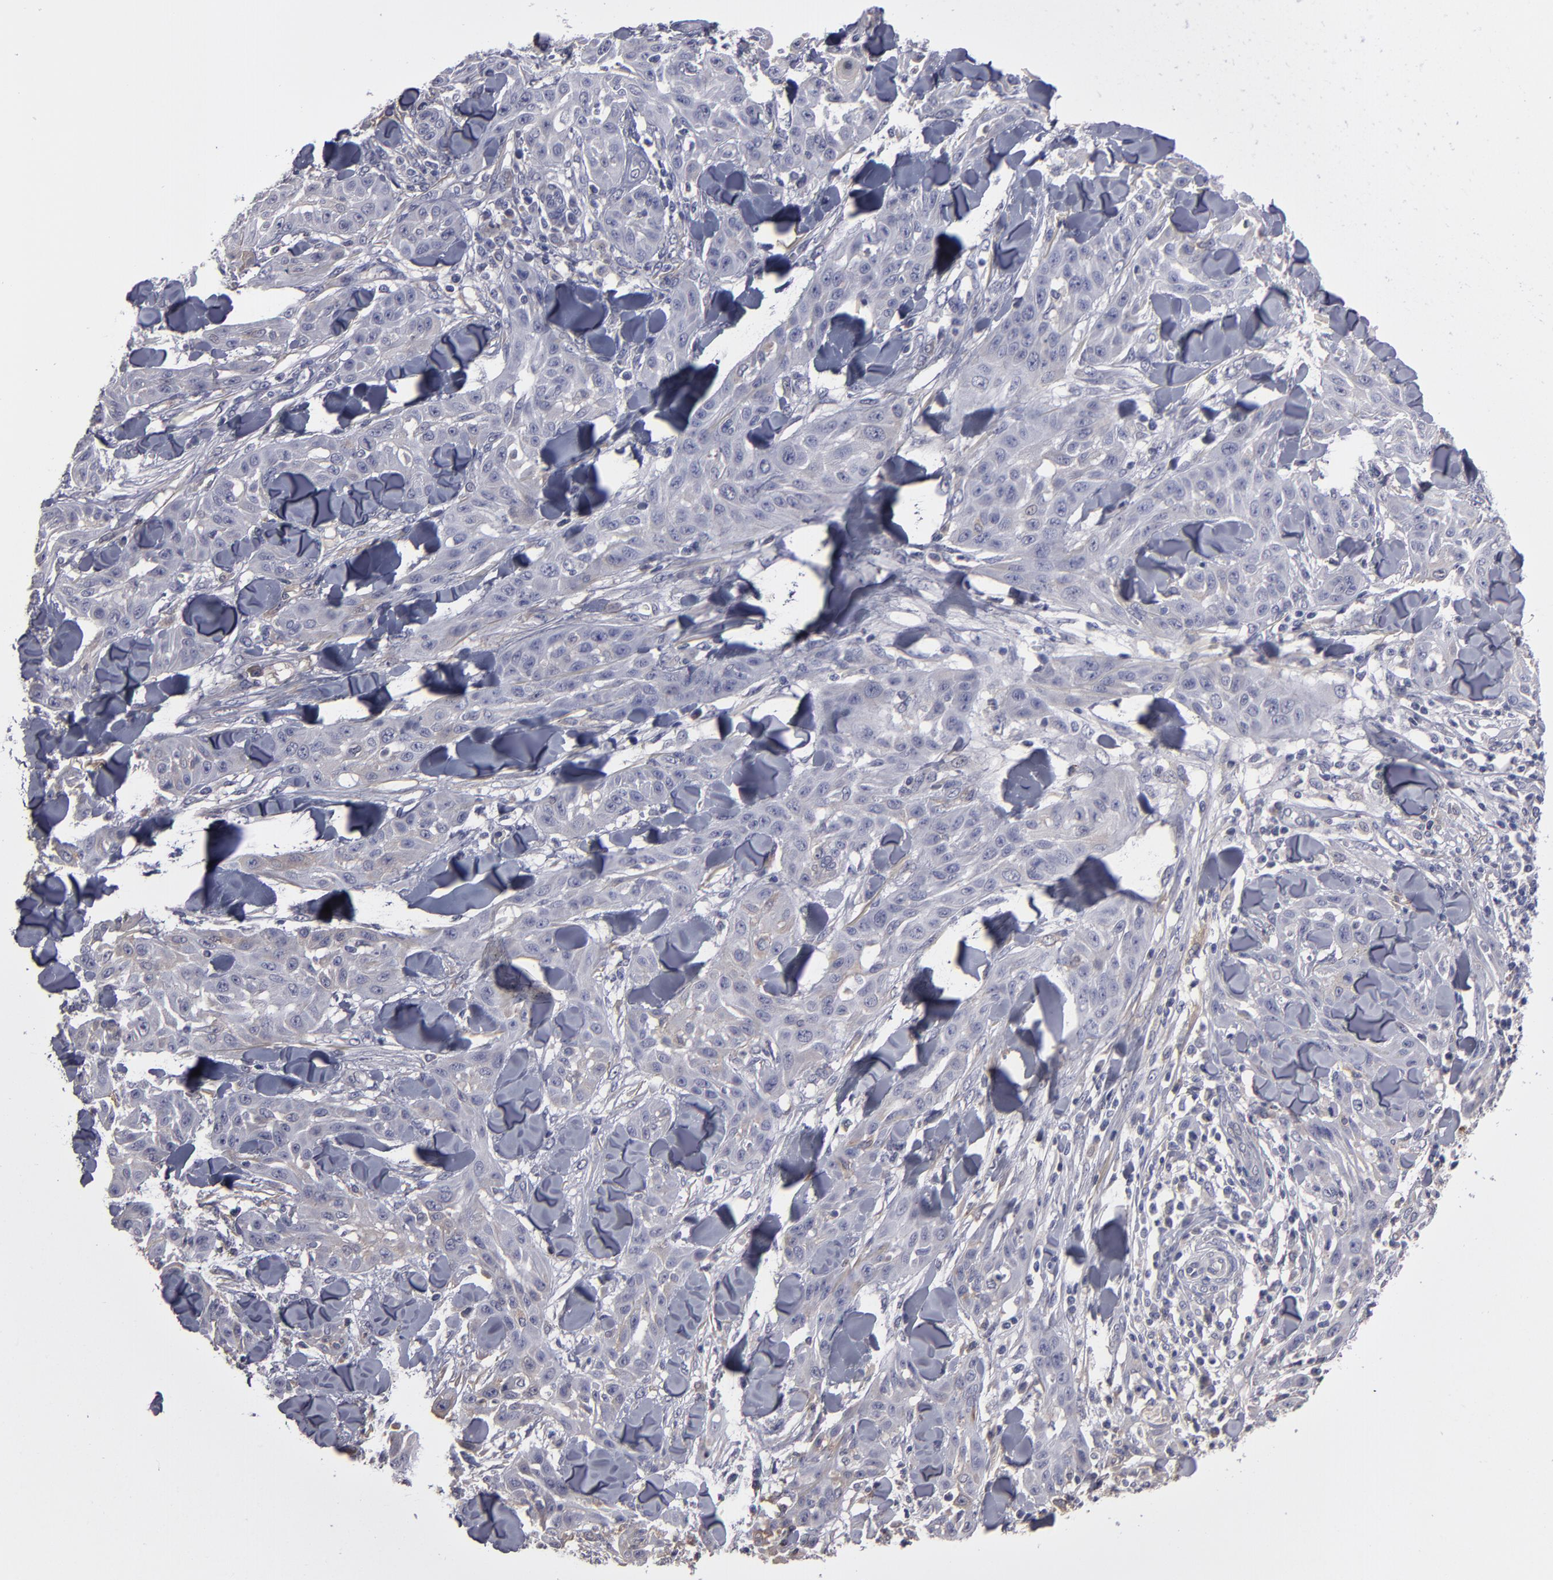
{"staining": {"intensity": "weak", "quantity": "<25%", "location": "cytoplasmic/membranous"}, "tissue": "skin cancer", "cell_type": "Tumor cells", "image_type": "cancer", "snomed": [{"axis": "morphology", "description": "Squamous cell carcinoma, NOS"}, {"axis": "topography", "description": "Skin"}], "caption": "High magnification brightfield microscopy of skin squamous cell carcinoma stained with DAB (brown) and counterstained with hematoxylin (blue): tumor cells show no significant staining.", "gene": "ITIH4", "patient": {"sex": "male", "age": 24}}